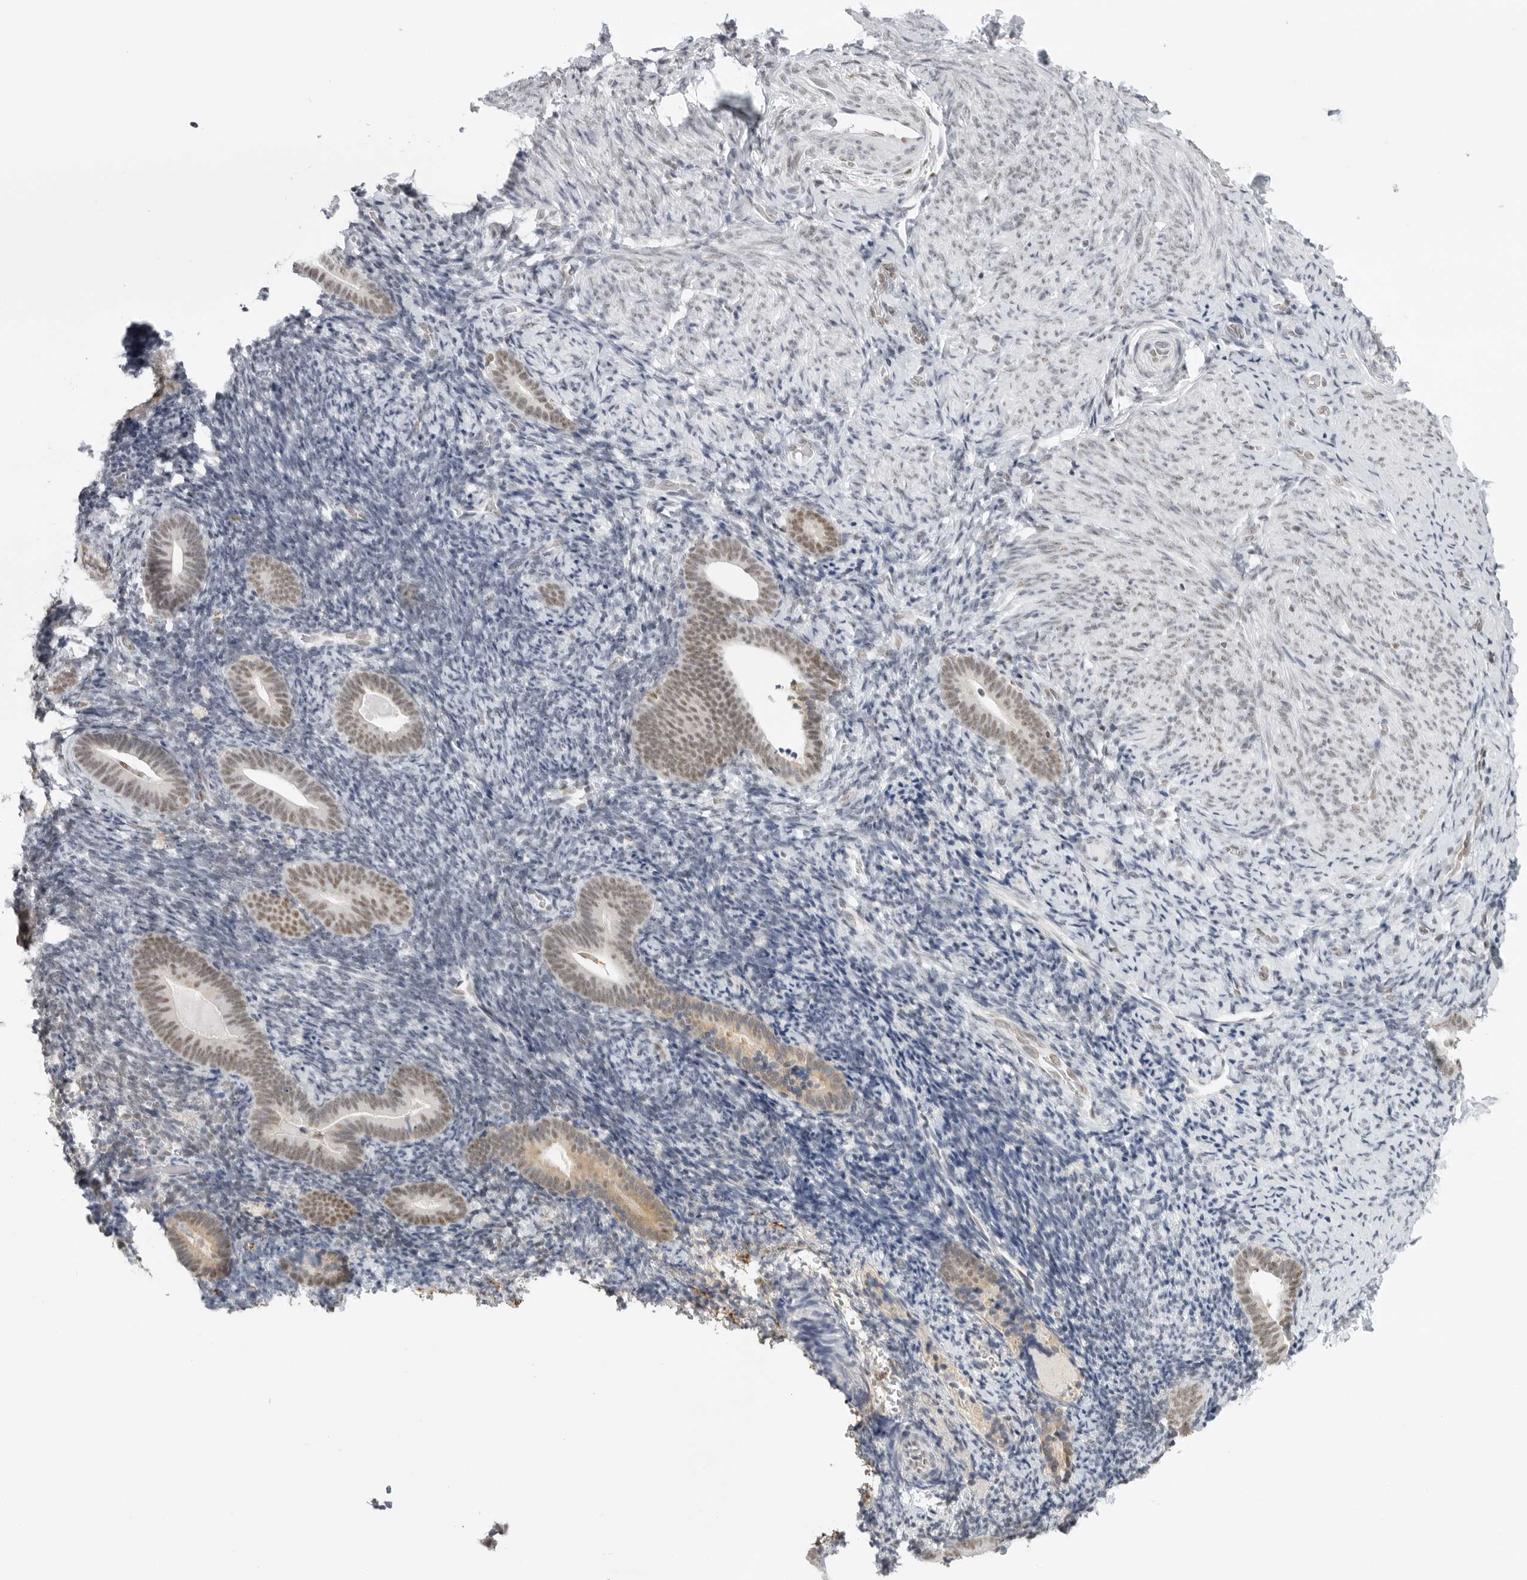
{"staining": {"intensity": "negative", "quantity": "none", "location": "none"}, "tissue": "endometrium", "cell_type": "Cells in endometrial stroma", "image_type": "normal", "snomed": [{"axis": "morphology", "description": "Normal tissue, NOS"}, {"axis": "topography", "description": "Endometrium"}], "caption": "Cells in endometrial stroma are negative for brown protein staining in benign endometrium. (Immunohistochemistry, brightfield microscopy, high magnification).", "gene": "RPA2", "patient": {"sex": "female", "age": 51}}